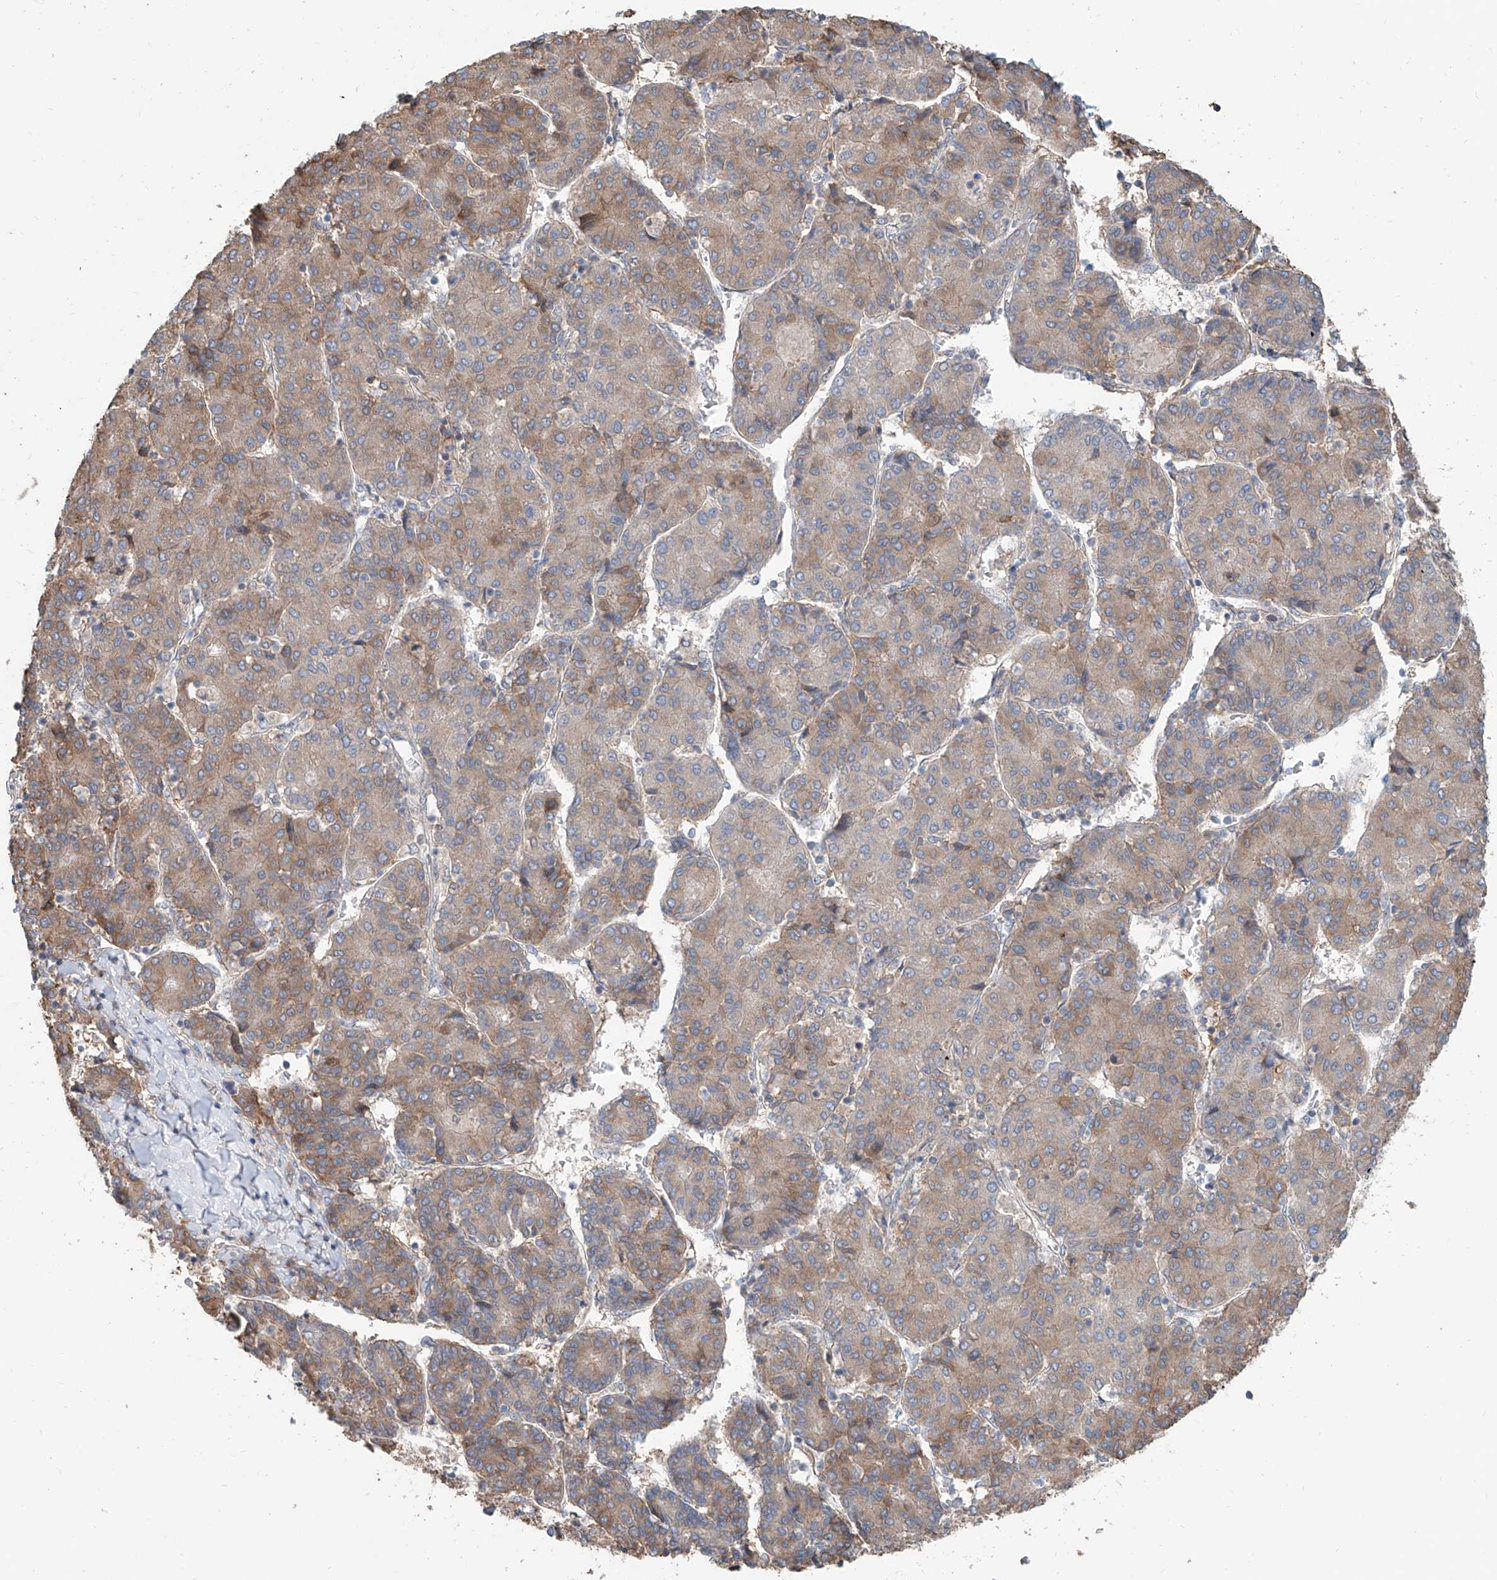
{"staining": {"intensity": "weak", "quantity": ">75%", "location": "cytoplasmic/membranous"}, "tissue": "liver cancer", "cell_type": "Tumor cells", "image_type": "cancer", "snomed": [{"axis": "morphology", "description": "Carcinoma, Hepatocellular, NOS"}, {"axis": "topography", "description": "Liver"}], "caption": "Immunohistochemistry image of human liver cancer stained for a protein (brown), which reveals low levels of weak cytoplasmic/membranous expression in about >75% of tumor cells.", "gene": "KCNK10", "patient": {"sex": "male", "age": 65}}